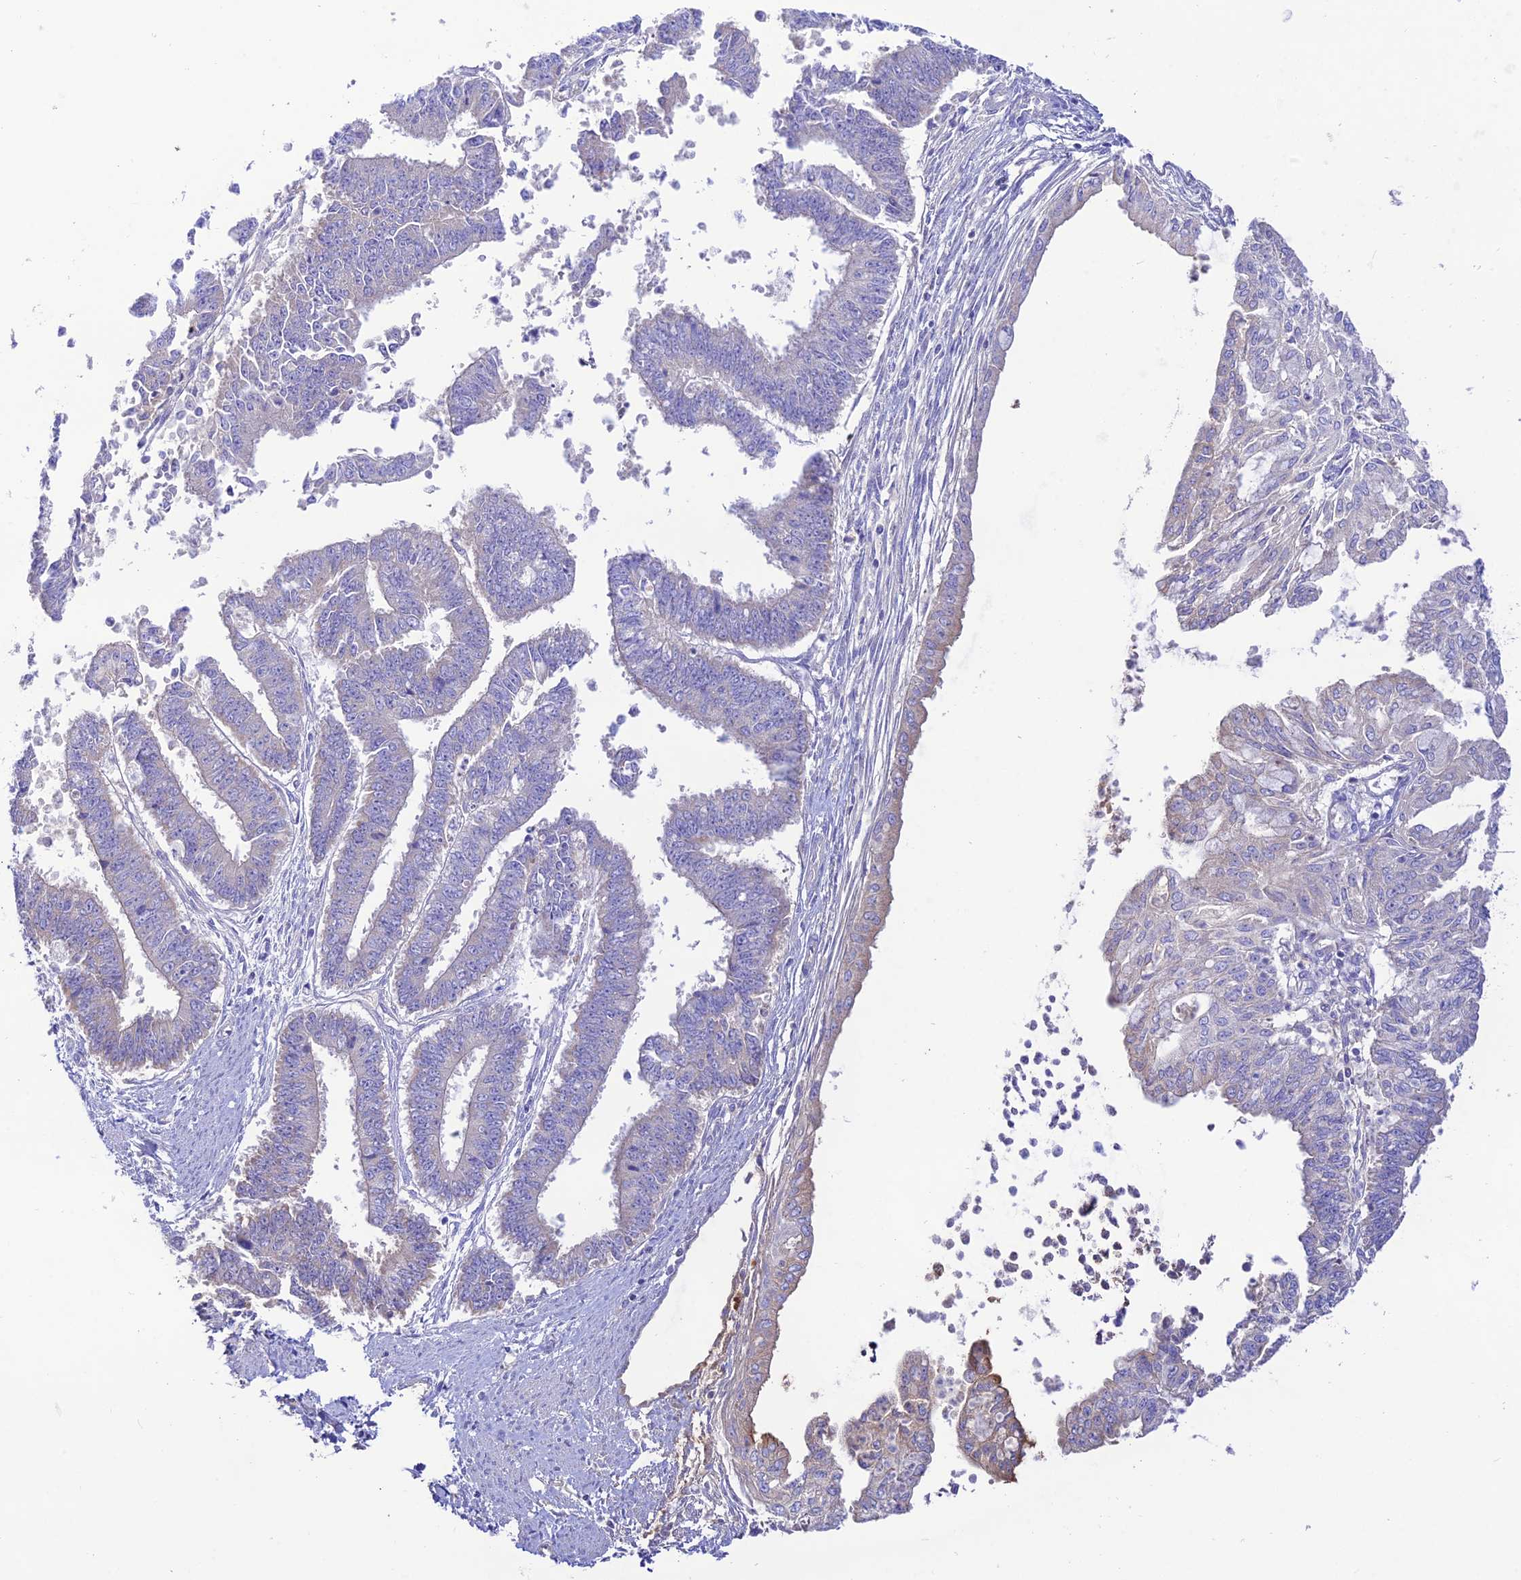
{"staining": {"intensity": "negative", "quantity": "none", "location": "none"}, "tissue": "endometrial cancer", "cell_type": "Tumor cells", "image_type": "cancer", "snomed": [{"axis": "morphology", "description": "Adenocarcinoma, NOS"}, {"axis": "topography", "description": "Endometrium"}], "caption": "Protein analysis of endometrial cancer (adenocarcinoma) demonstrates no significant expression in tumor cells. (Immunohistochemistry (ihc), brightfield microscopy, high magnification).", "gene": "NLRP9", "patient": {"sex": "female", "age": 73}}